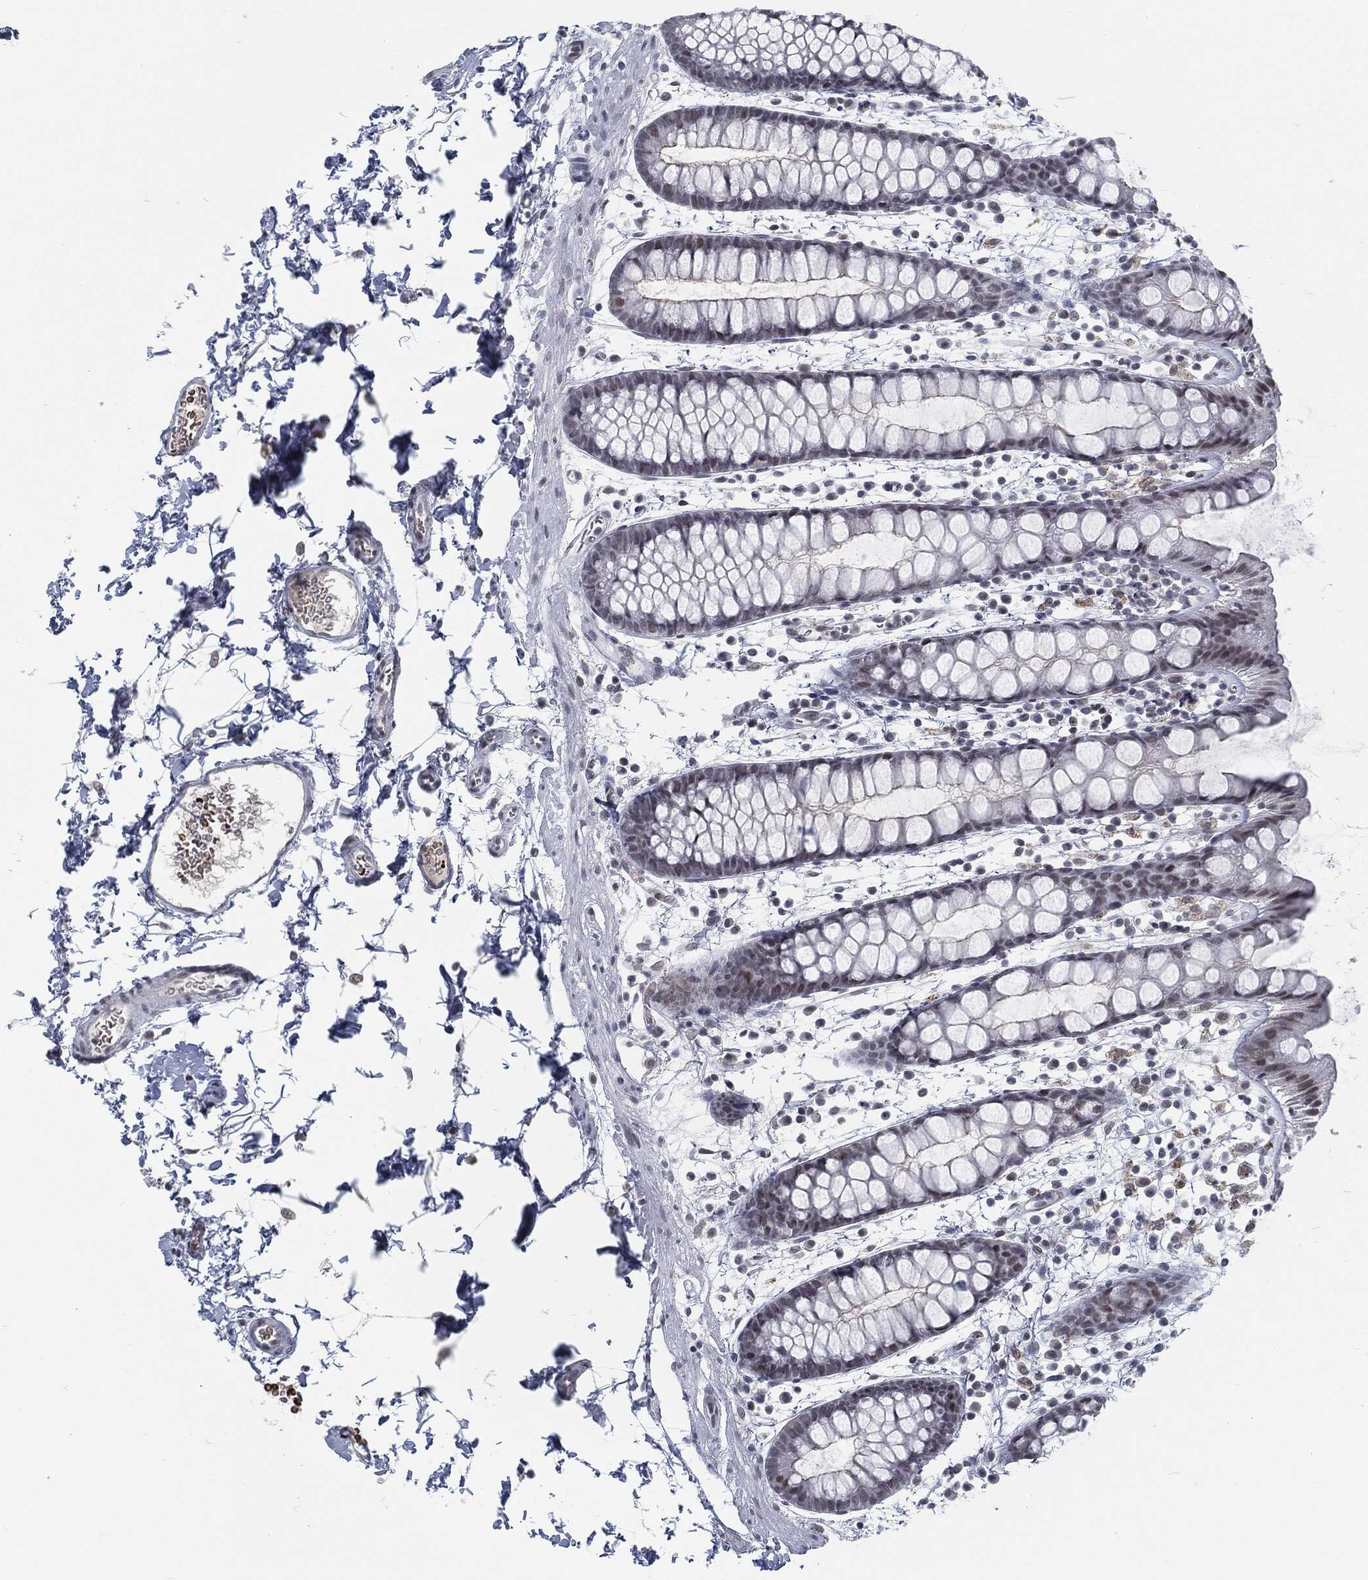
{"staining": {"intensity": "moderate", "quantity": "<25%", "location": "nuclear"}, "tissue": "rectum", "cell_type": "Glandular cells", "image_type": "normal", "snomed": [{"axis": "morphology", "description": "Normal tissue, NOS"}, {"axis": "topography", "description": "Rectum"}], "caption": "IHC histopathology image of benign human rectum stained for a protein (brown), which displays low levels of moderate nuclear expression in about <25% of glandular cells.", "gene": "ANXA1", "patient": {"sex": "male", "age": 57}}